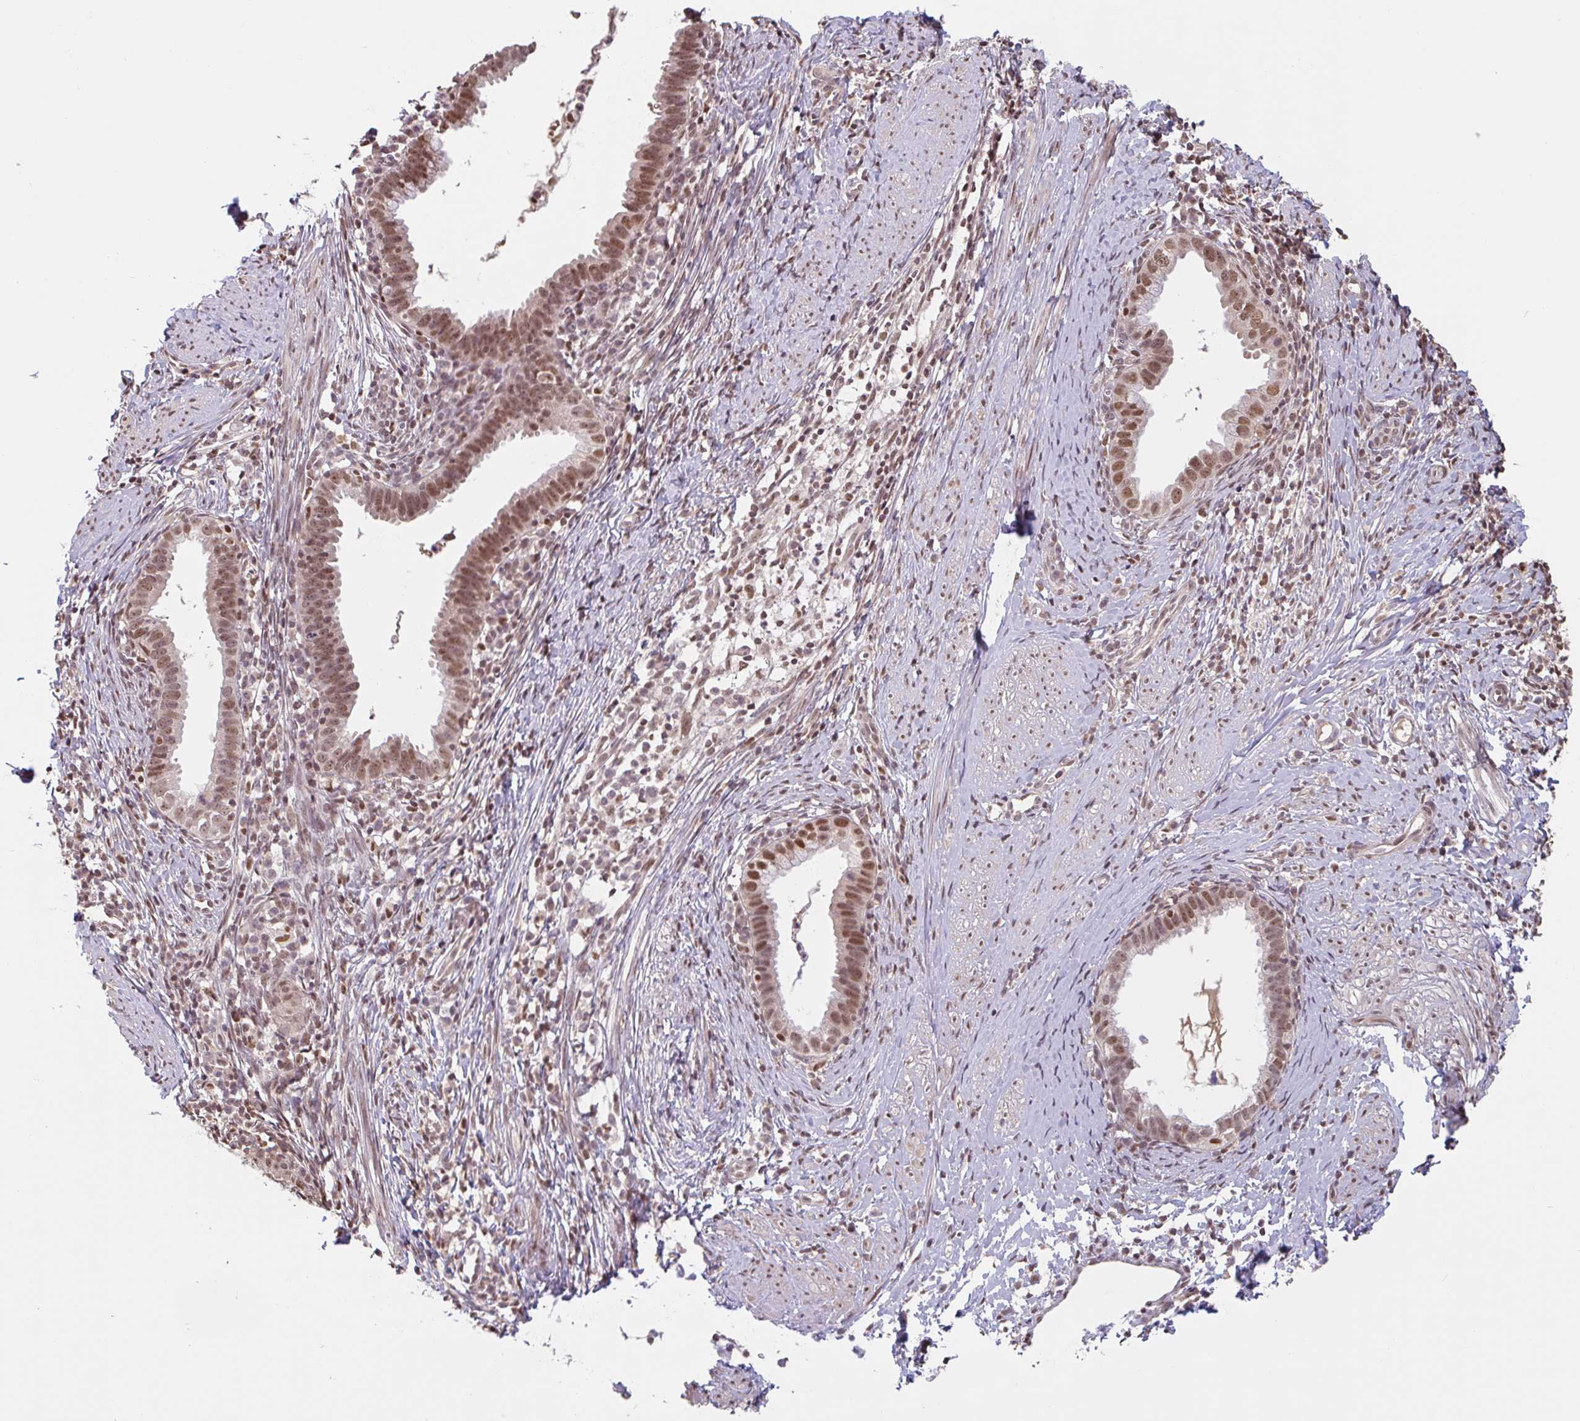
{"staining": {"intensity": "moderate", "quantity": ">75%", "location": "nuclear"}, "tissue": "cervical cancer", "cell_type": "Tumor cells", "image_type": "cancer", "snomed": [{"axis": "morphology", "description": "Adenocarcinoma, NOS"}, {"axis": "topography", "description": "Cervix"}], "caption": "A high-resolution micrograph shows immunohistochemistry (IHC) staining of adenocarcinoma (cervical), which exhibits moderate nuclear expression in about >75% of tumor cells.", "gene": "DR1", "patient": {"sex": "female", "age": 36}}